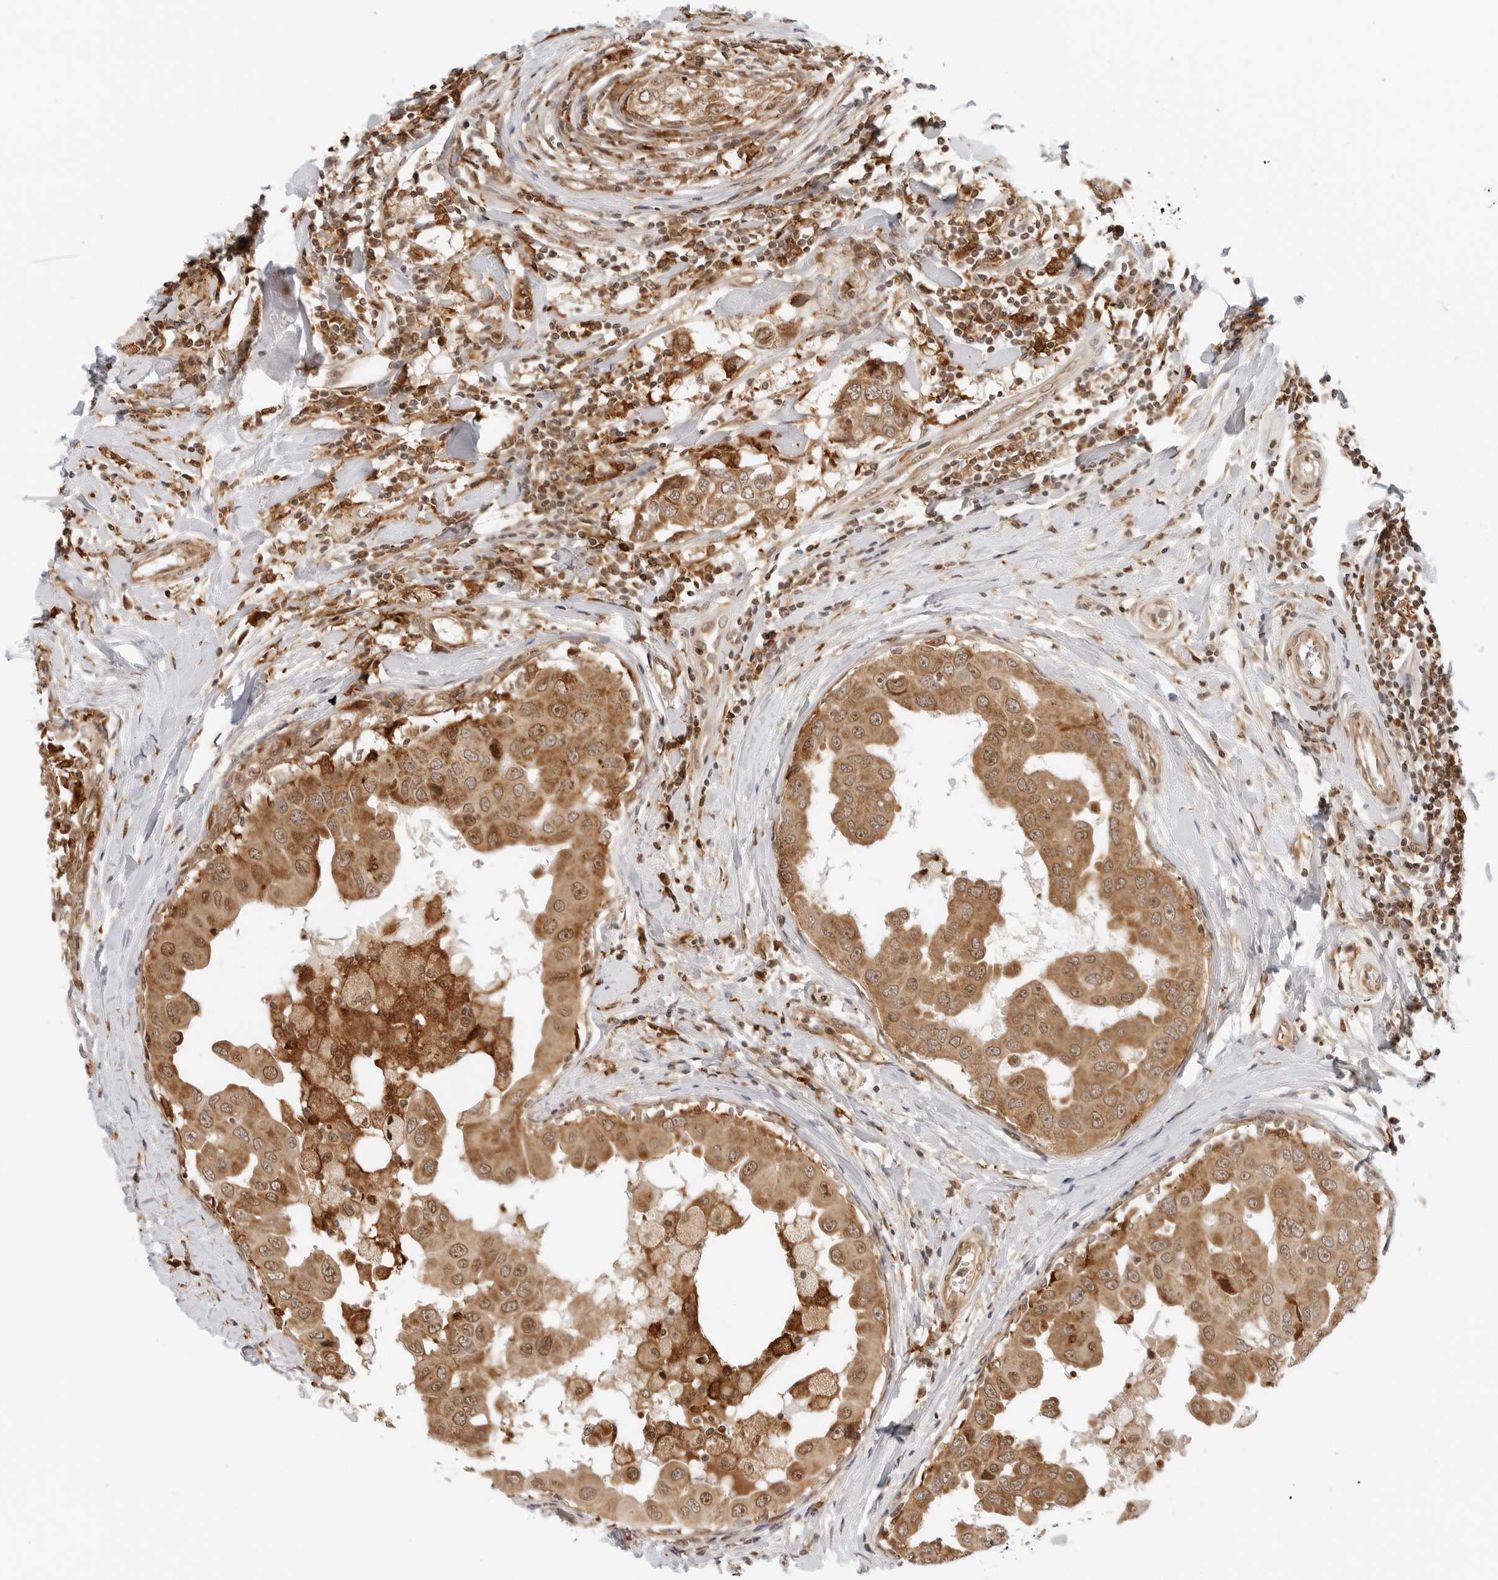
{"staining": {"intensity": "moderate", "quantity": ">75%", "location": "cytoplasmic/membranous,nuclear"}, "tissue": "breast cancer", "cell_type": "Tumor cells", "image_type": "cancer", "snomed": [{"axis": "morphology", "description": "Duct carcinoma"}, {"axis": "topography", "description": "Breast"}], "caption": "Moderate cytoplasmic/membranous and nuclear protein staining is present in about >75% of tumor cells in intraductal carcinoma (breast).", "gene": "RC3H1", "patient": {"sex": "female", "age": 27}}